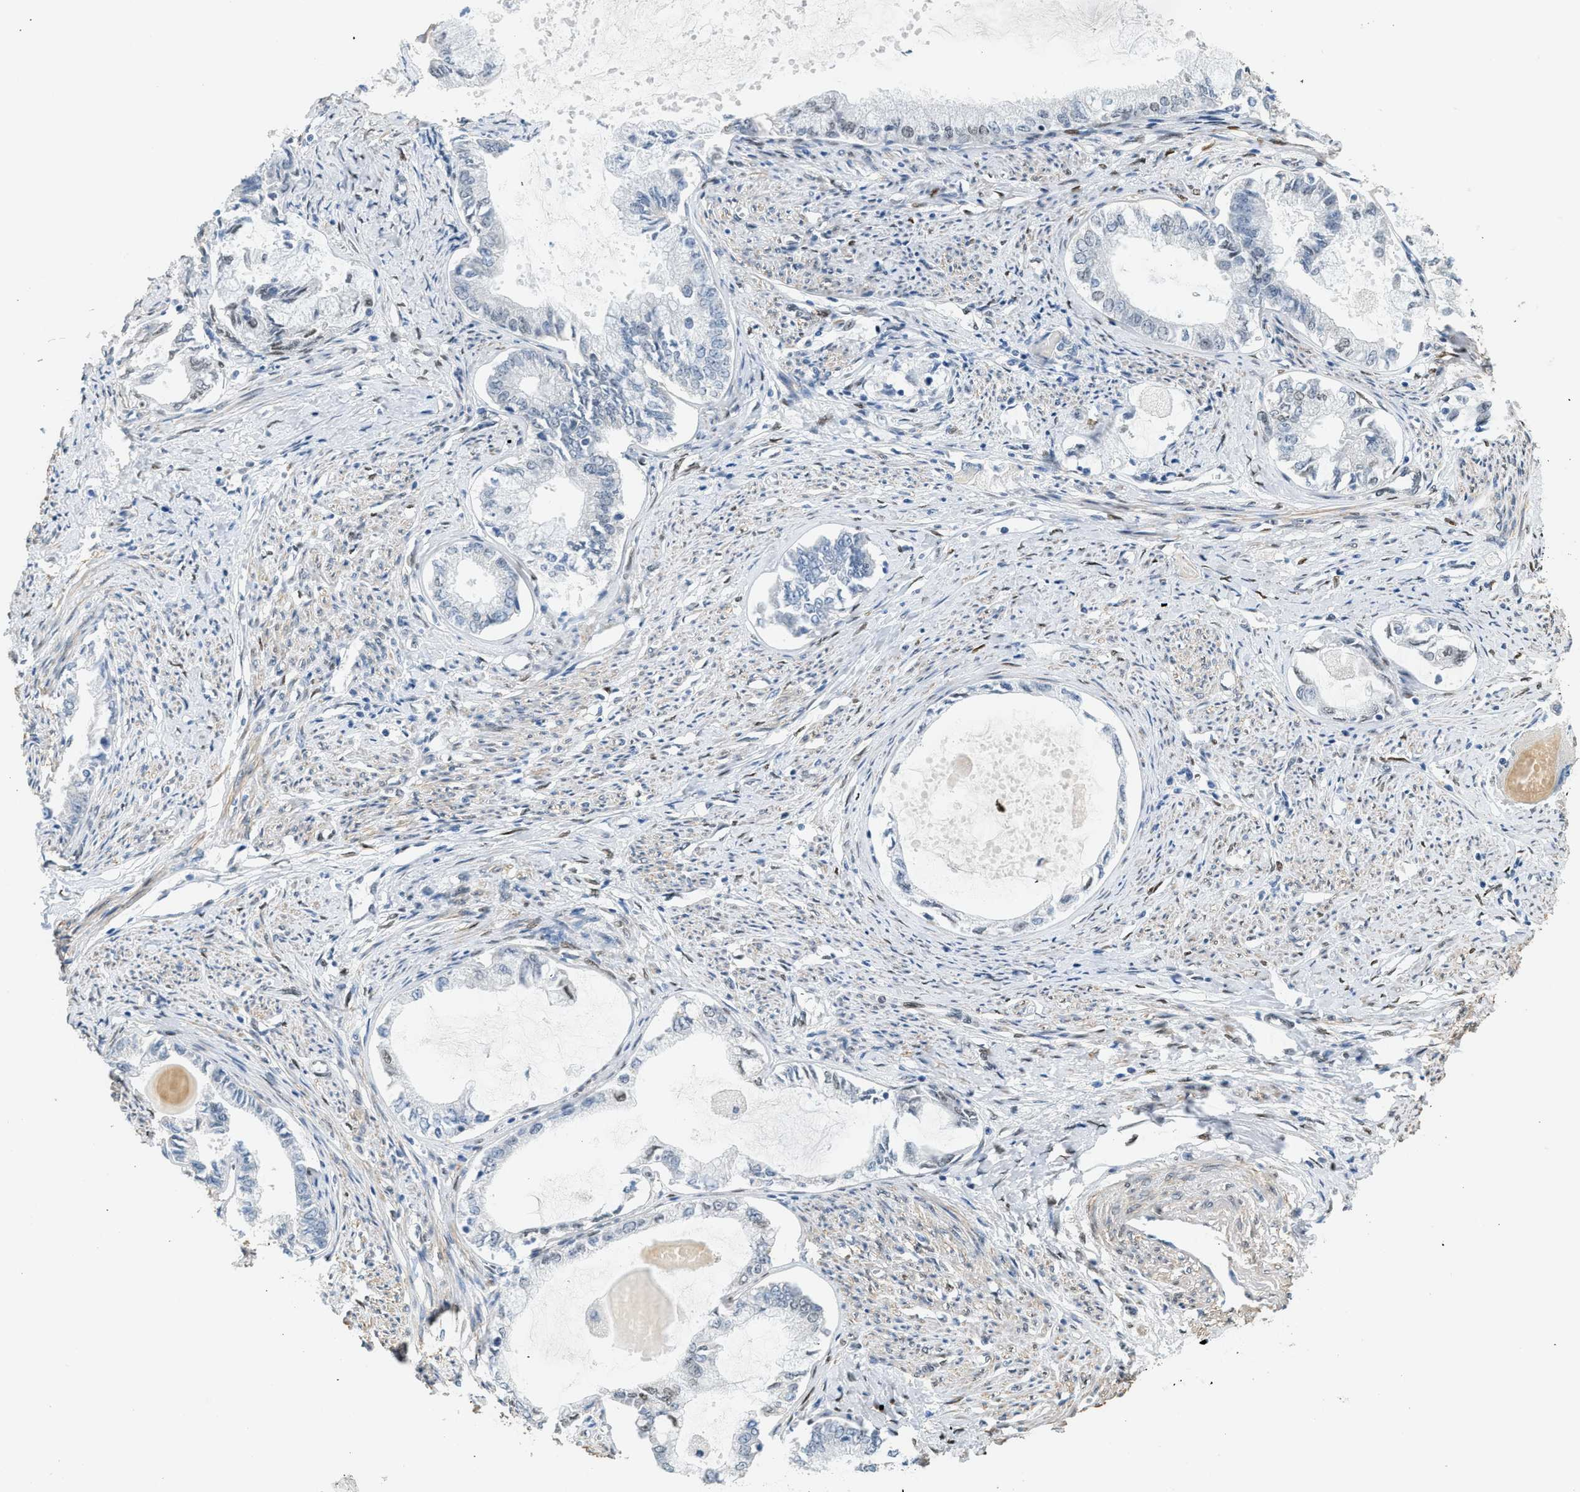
{"staining": {"intensity": "negative", "quantity": "none", "location": "none"}, "tissue": "endometrial cancer", "cell_type": "Tumor cells", "image_type": "cancer", "snomed": [{"axis": "morphology", "description": "Adenocarcinoma, NOS"}, {"axis": "topography", "description": "Endometrium"}], "caption": "High power microscopy micrograph of an IHC micrograph of endometrial cancer, revealing no significant expression in tumor cells. Nuclei are stained in blue.", "gene": "ZBTB20", "patient": {"sex": "female", "age": 86}}